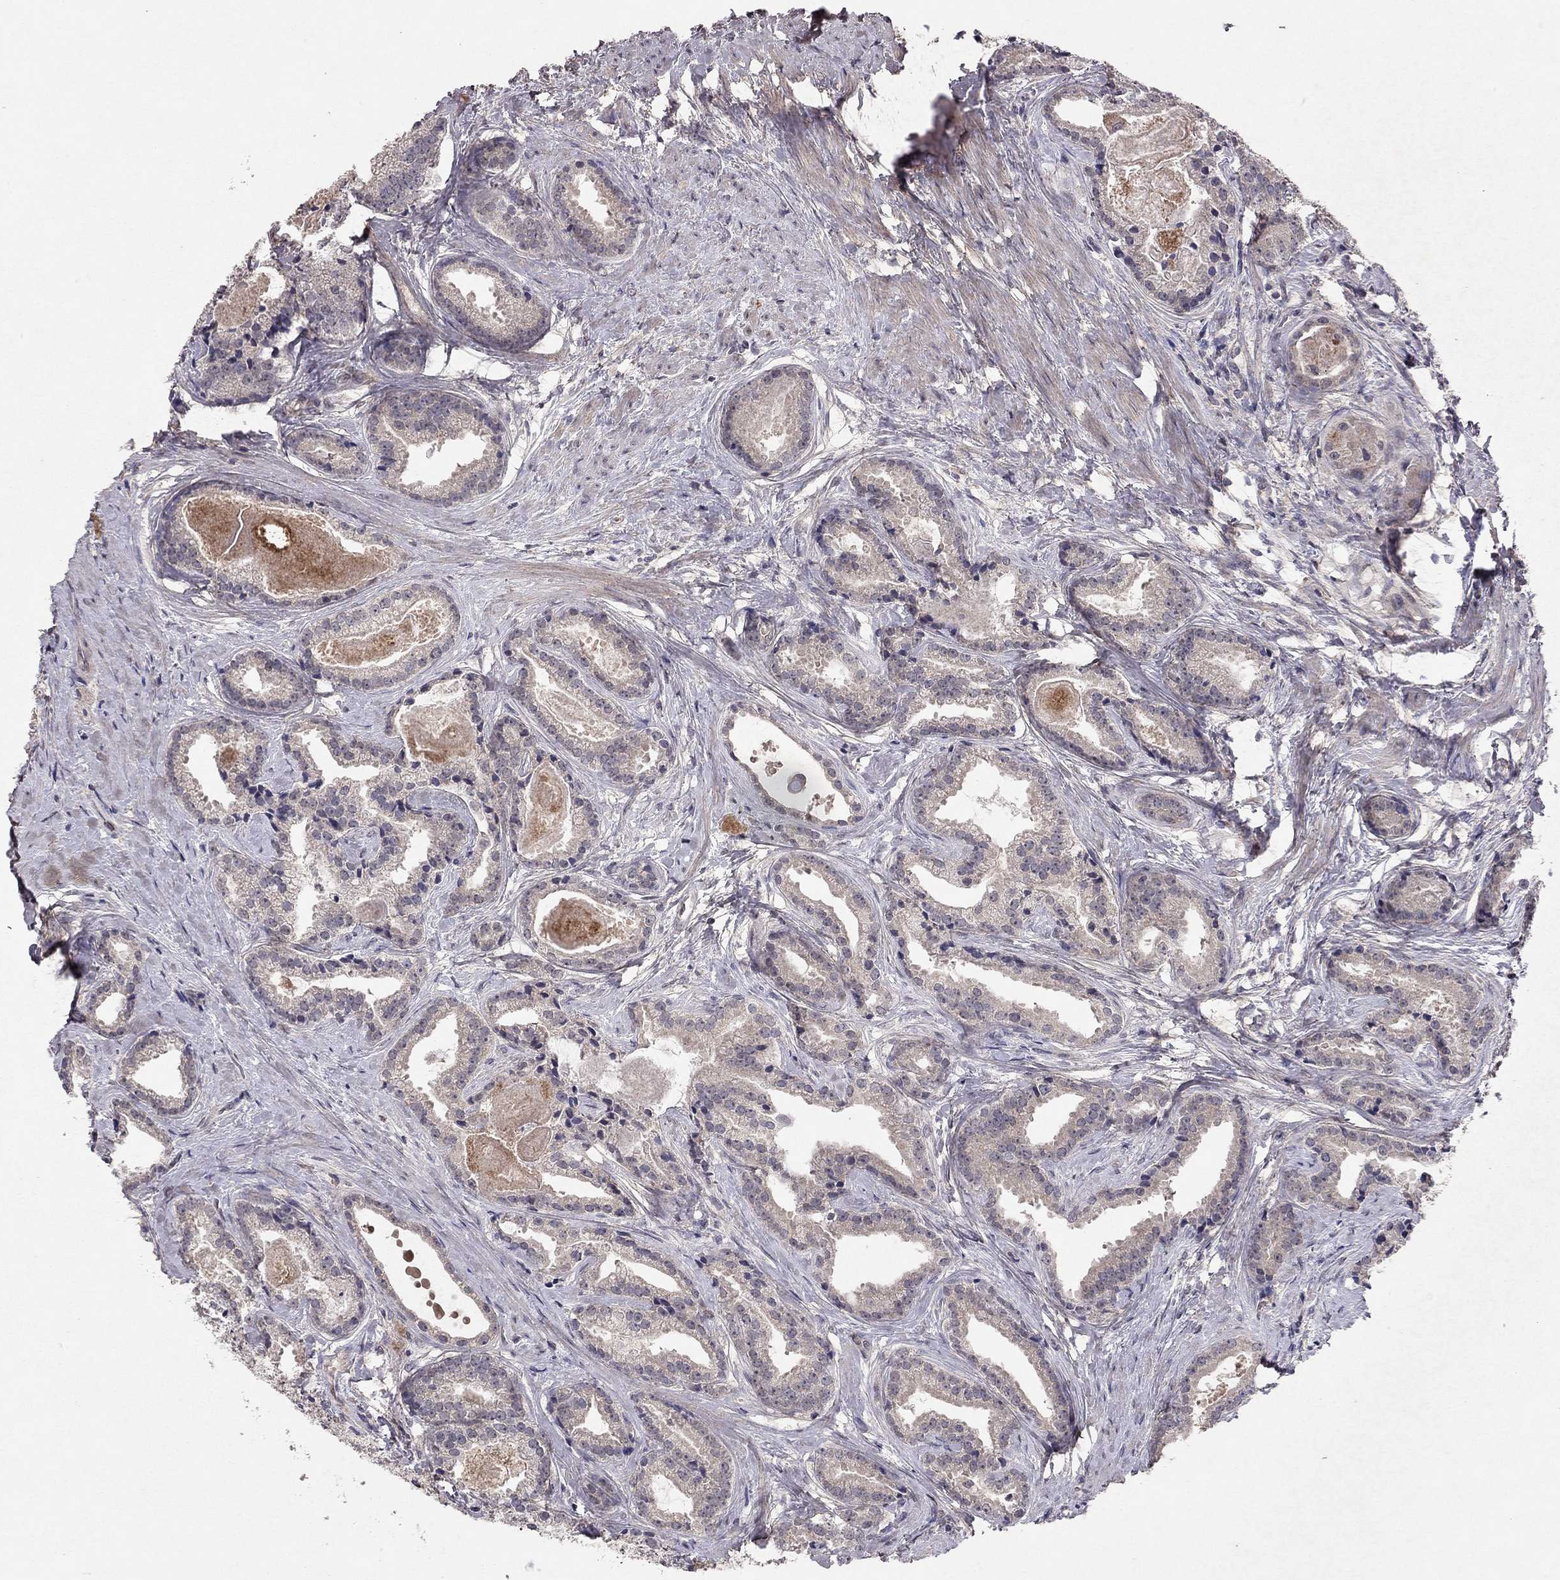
{"staining": {"intensity": "weak", "quantity": ">75%", "location": "cytoplasmic/membranous"}, "tissue": "prostate cancer", "cell_type": "Tumor cells", "image_type": "cancer", "snomed": [{"axis": "morphology", "description": "Adenocarcinoma, NOS"}, {"axis": "morphology", "description": "Adenocarcinoma, High grade"}, {"axis": "topography", "description": "Prostate"}], "caption": "Protein positivity by IHC displays weak cytoplasmic/membranous positivity in about >75% of tumor cells in prostate cancer (adenocarcinoma).", "gene": "ESR2", "patient": {"sex": "male", "age": 64}}